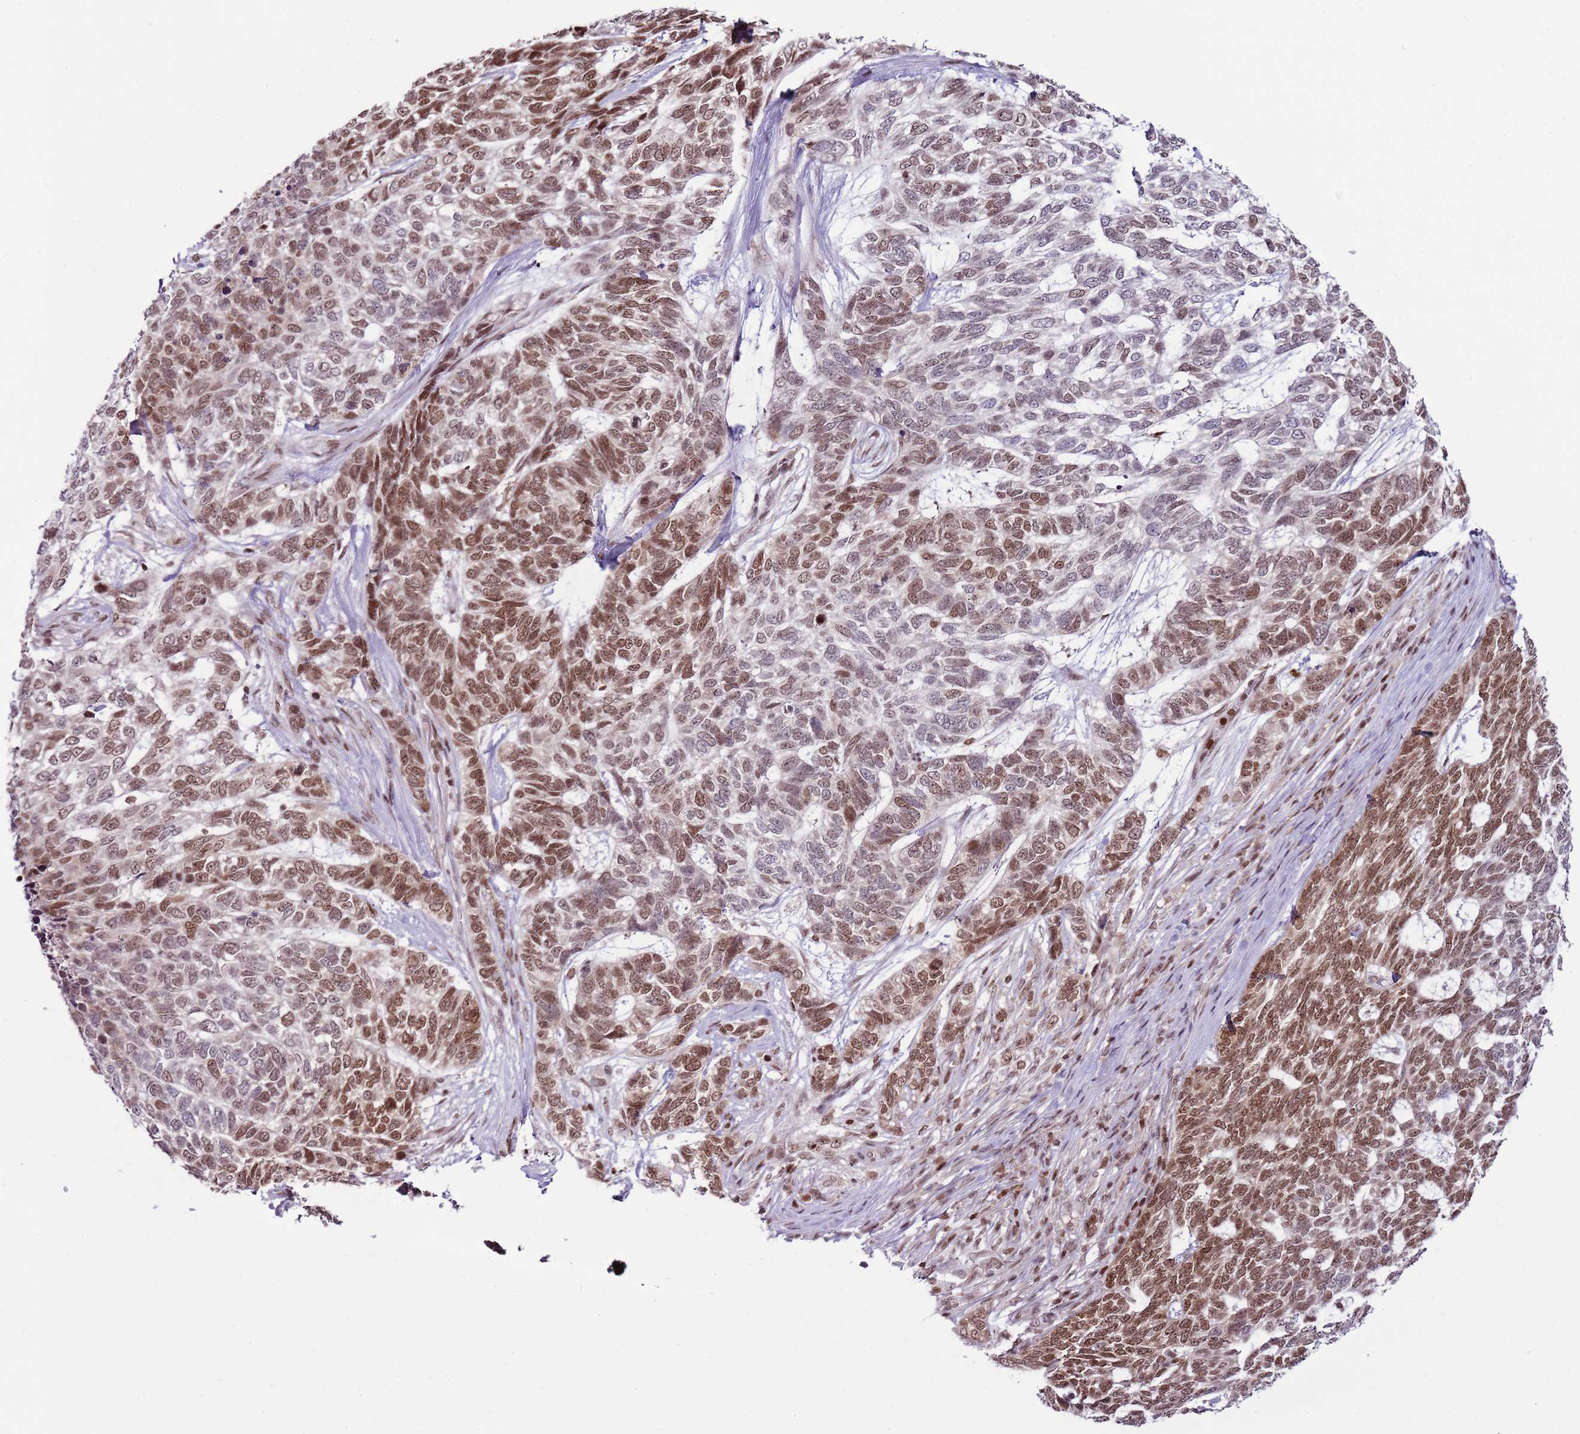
{"staining": {"intensity": "moderate", "quantity": ">75%", "location": "nuclear"}, "tissue": "skin cancer", "cell_type": "Tumor cells", "image_type": "cancer", "snomed": [{"axis": "morphology", "description": "Basal cell carcinoma"}, {"axis": "topography", "description": "Skin"}], "caption": "Human skin basal cell carcinoma stained with a brown dye shows moderate nuclear positive expression in approximately >75% of tumor cells.", "gene": "SELENOH", "patient": {"sex": "female", "age": 65}}